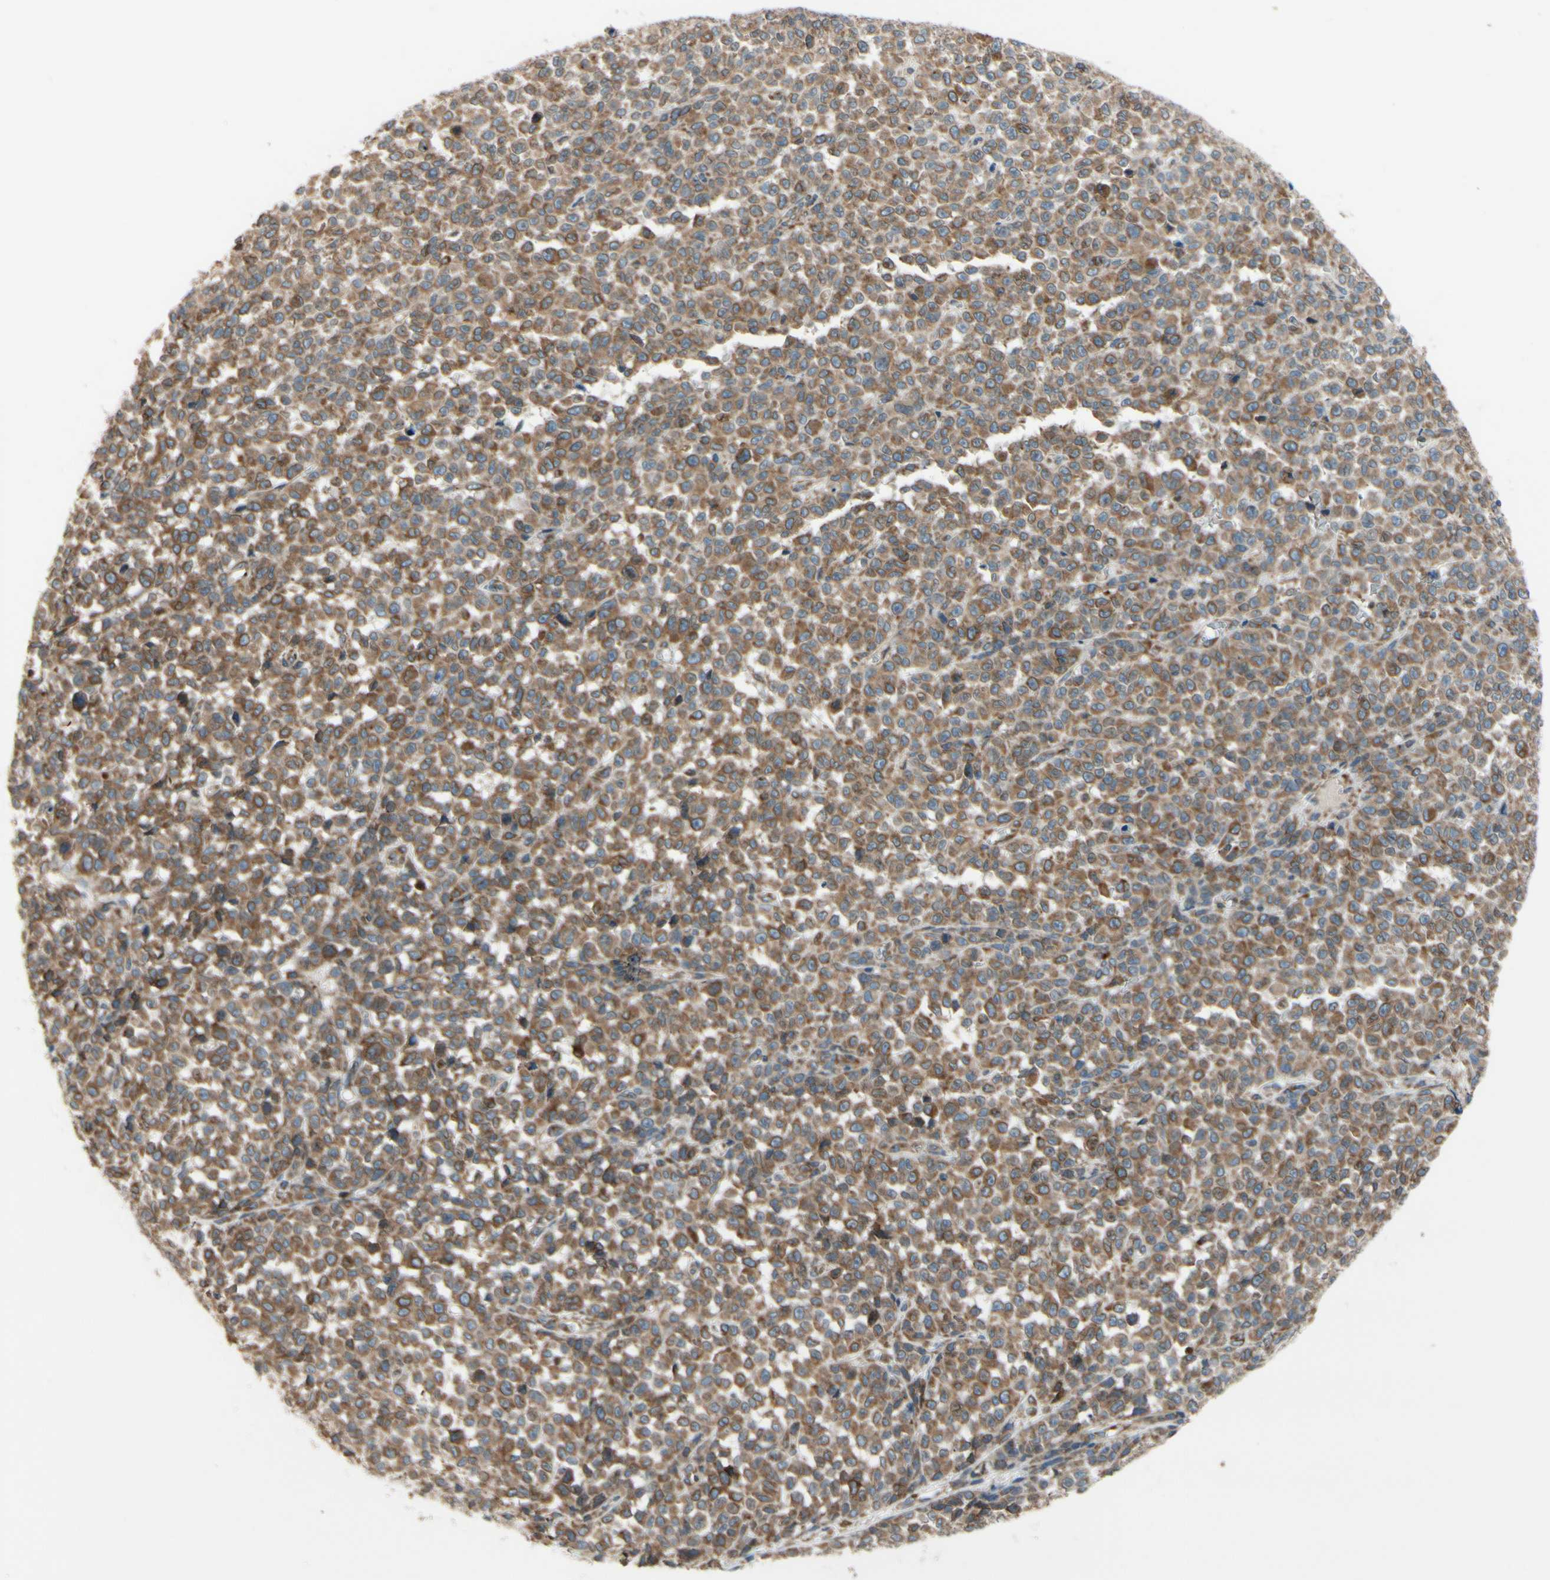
{"staining": {"intensity": "moderate", "quantity": ">75%", "location": "cytoplasmic/membranous"}, "tissue": "melanoma", "cell_type": "Tumor cells", "image_type": "cancer", "snomed": [{"axis": "morphology", "description": "Malignant melanoma, NOS"}, {"axis": "topography", "description": "Skin"}], "caption": "About >75% of tumor cells in human malignant melanoma reveal moderate cytoplasmic/membranous protein expression as visualized by brown immunohistochemical staining.", "gene": "CLCC1", "patient": {"sex": "female", "age": 82}}